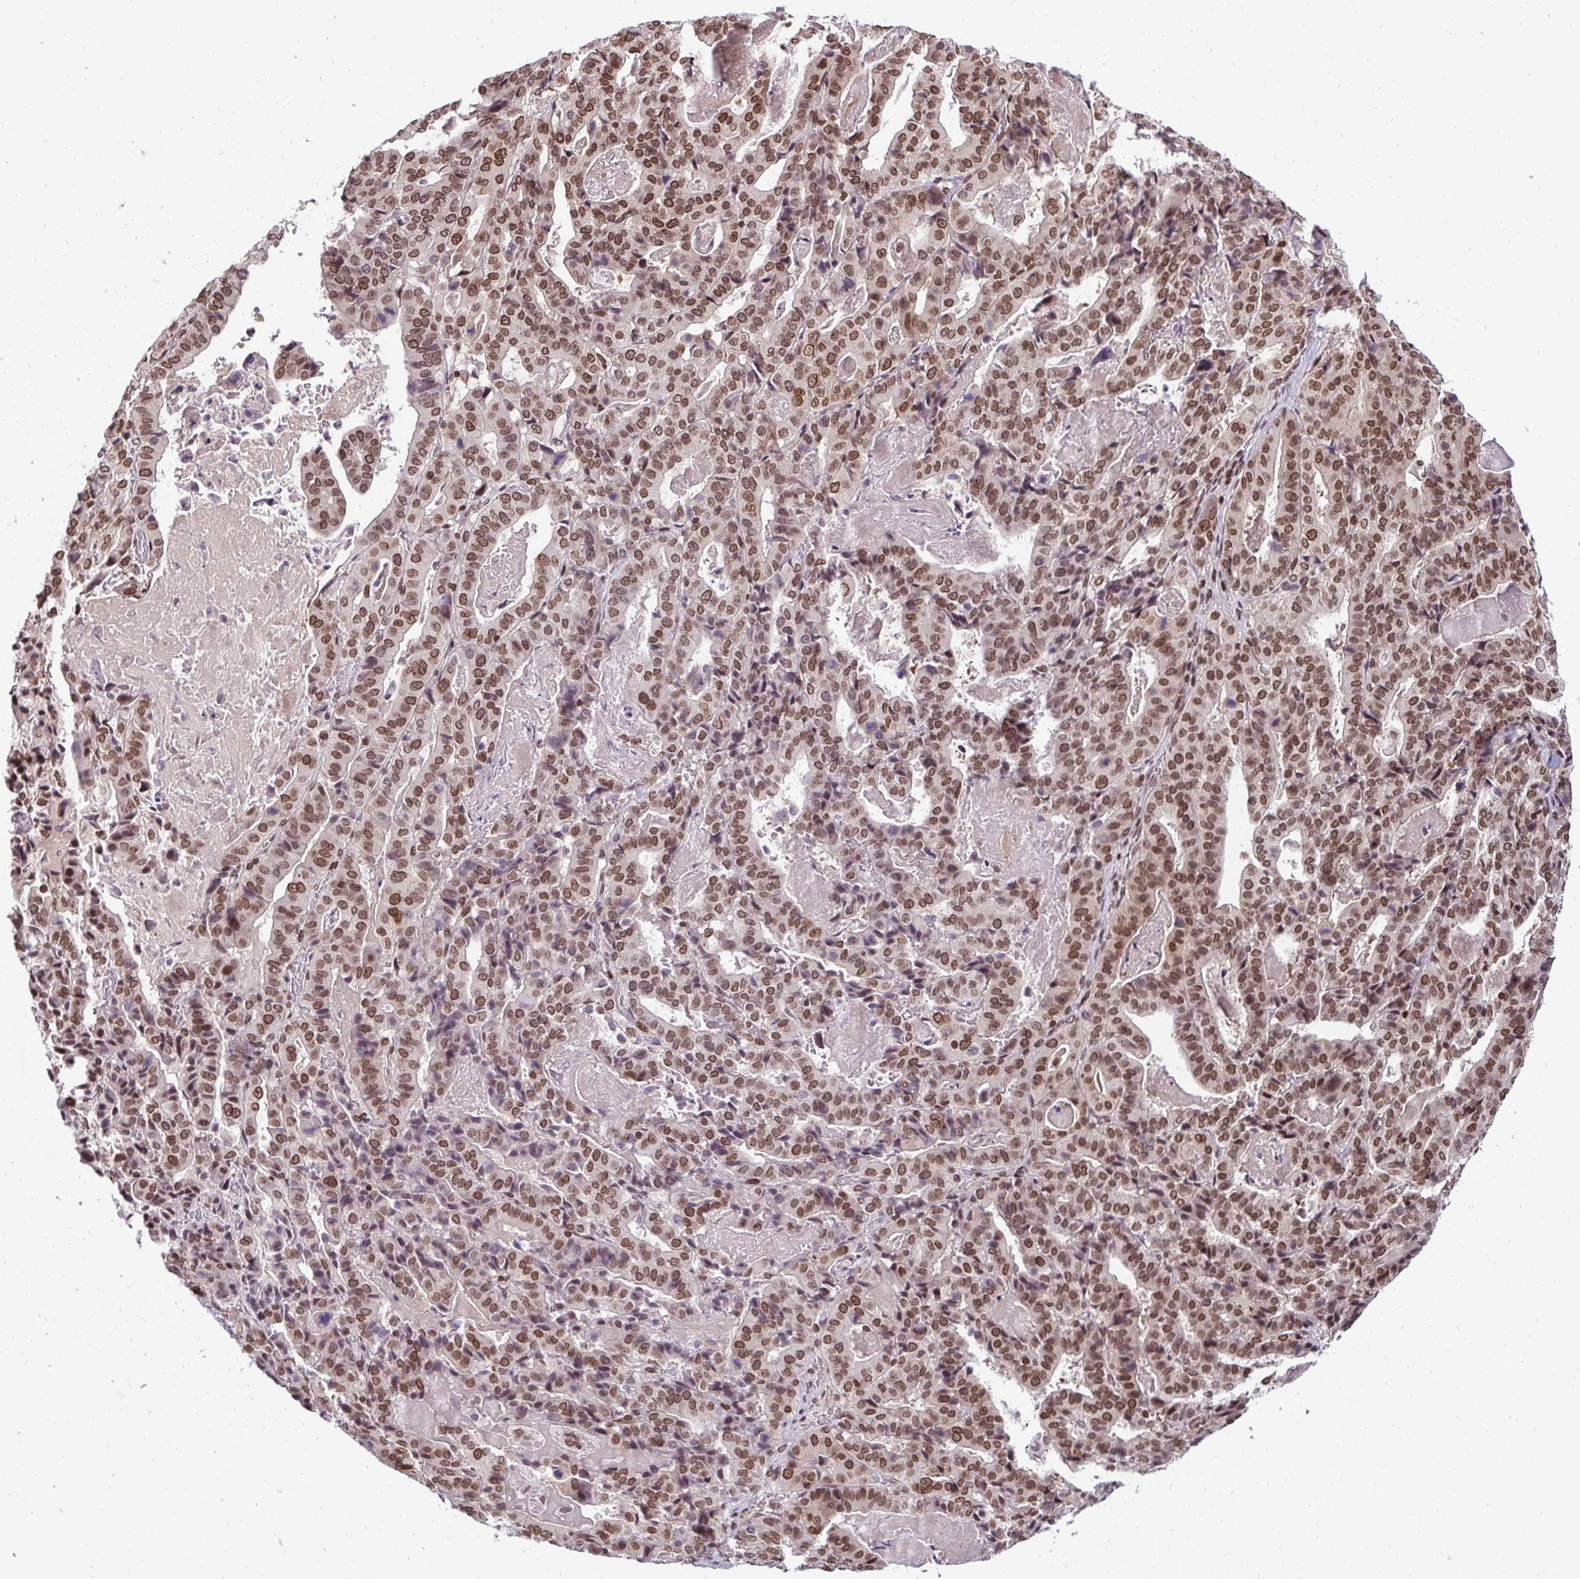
{"staining": {"intensity": "moderate", "quantity": ">75%", "location": "nuclear"}, "tissue": "stomach cancer", "cell_type": "Tumor cells", "image_type": "cancer", "snomed": [{"axis": "morphology", "description": "Adenocarcinoma, NOS"}, {"axis": "topography", "description": "Stomach"}], "caption": "Stomach adenocarcinoma was stained to show a protein in brown. There is medium levels of moderate nuclear positivity in approximately >75% of tumor cells. Using DAB (3,3'-diaminobenzidine) (brown) and hematoxylin (blue) stains, captured at high magnification using brightfield microscopy.", "gene": "JPT1", "patient": {"sex": "male", "age": 48}}